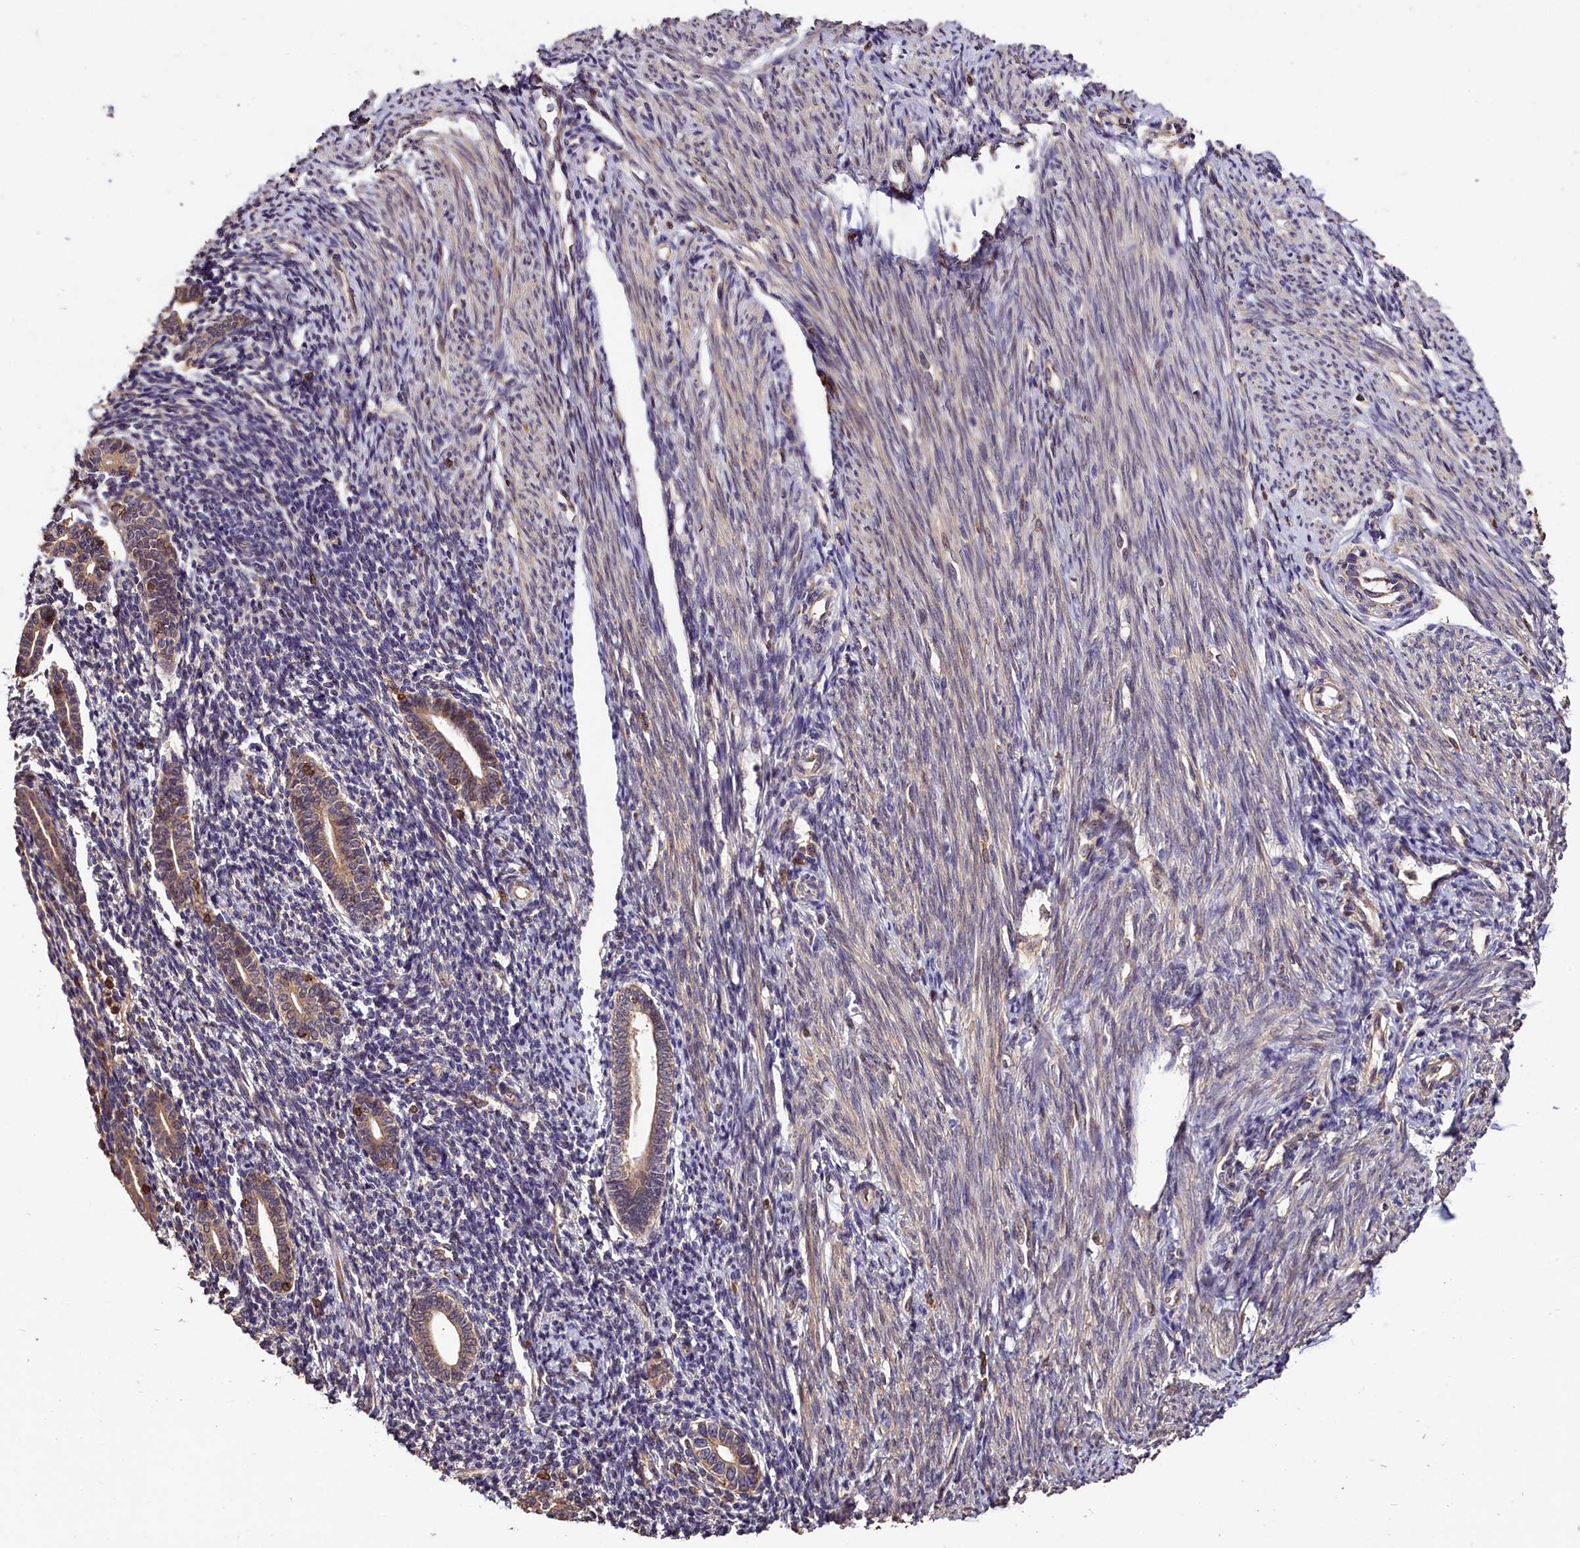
{"staining": {"intensity": "weak", "quantity": "25%-75%", "location": "cytoplasmic/membranous"}, "tissue": "endometrium", "cell_type": "Cells in endometrial stroma", "image_type": "normal", "snomed": [{"axis": "morphology", "description": "Normal tissue, NOS"}, {"axis": "topography", "description": "Endometrium"}], "caption": "Endometrium stained for a protein (brown) shows weak cytoplasmic/membranous positive staining in about 25%-75% of cells in endometrial stroma.", "gene": "KPTN", "patient": {"sex": "female", "age": 56}}